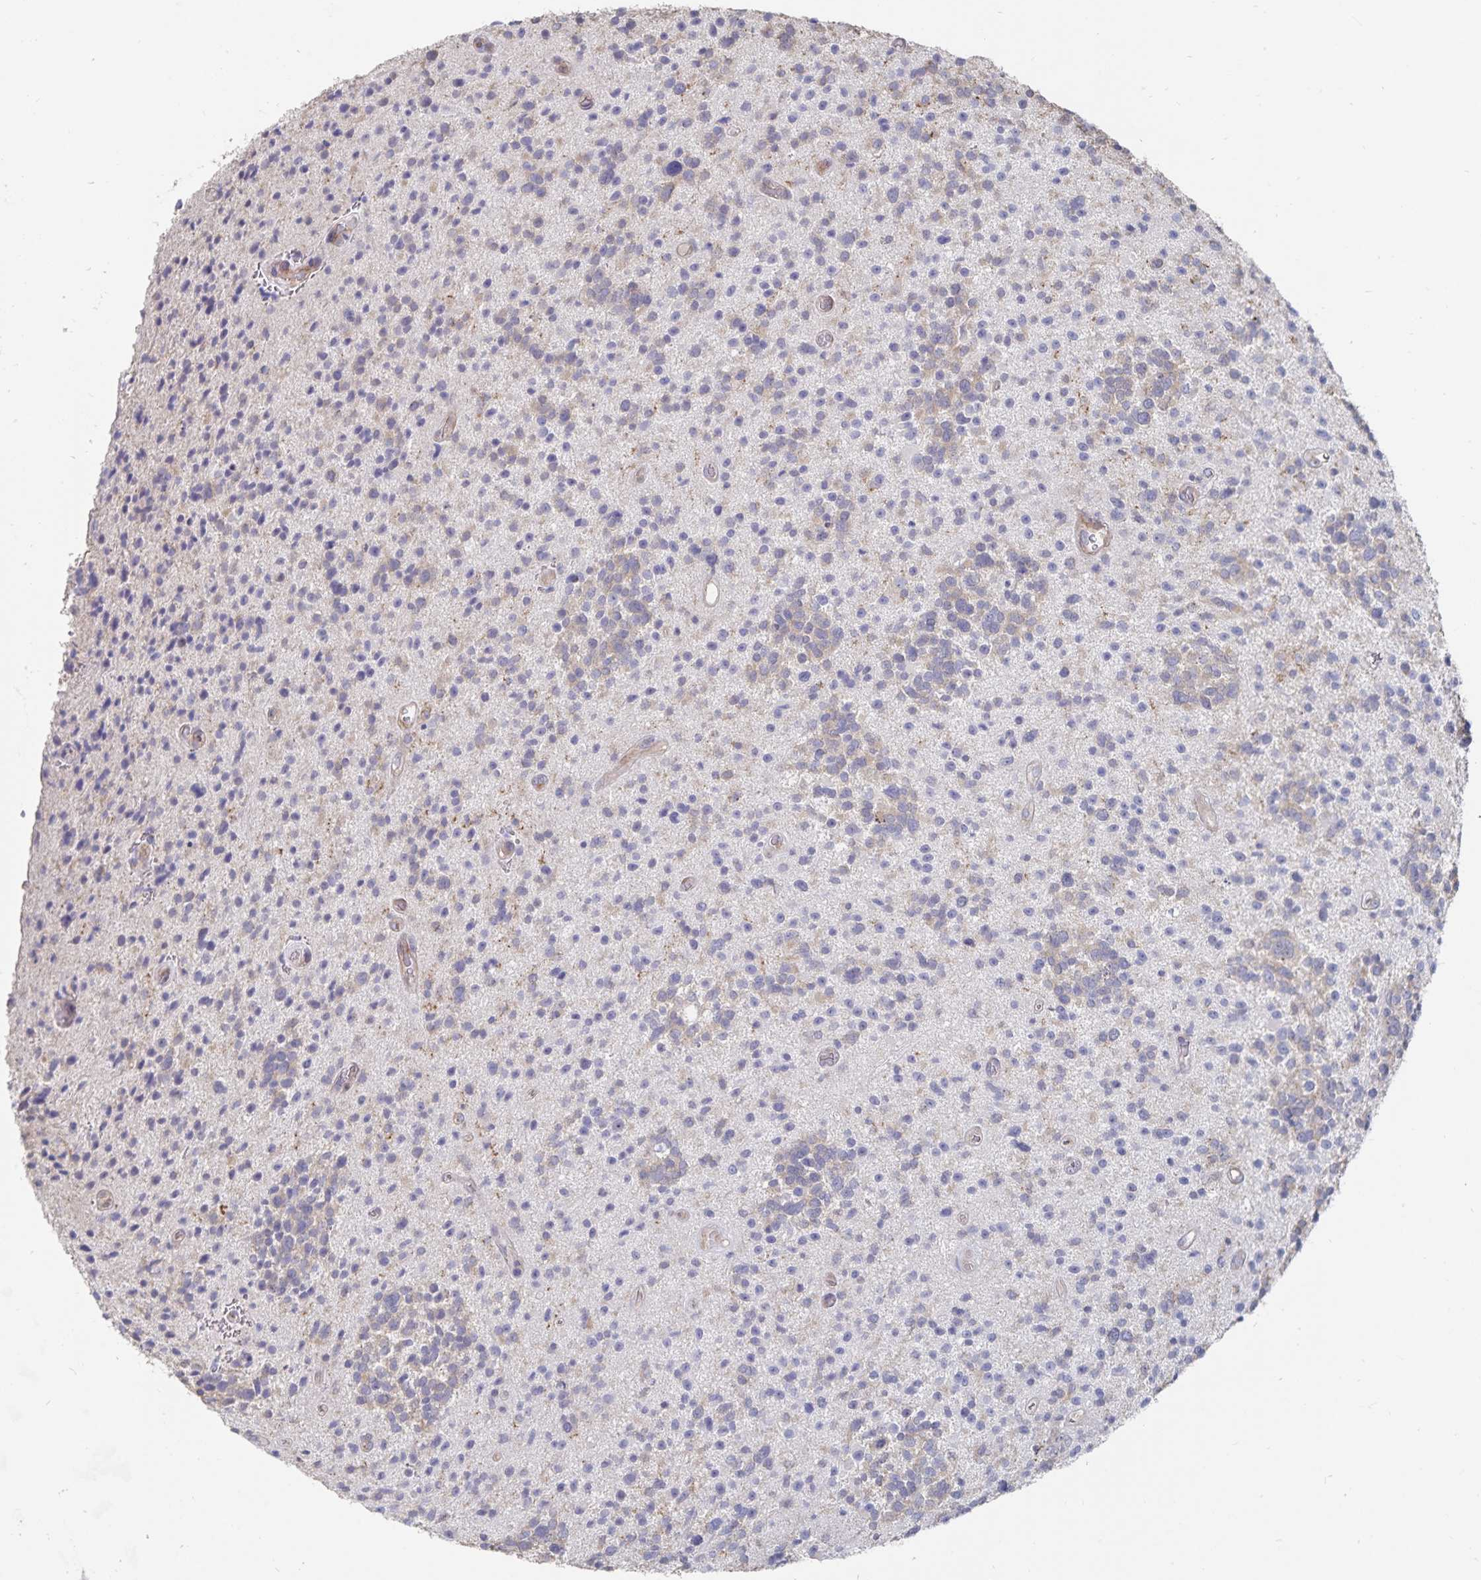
{"staining": {"intensity": "negative", "quantity": "none", "location": "none"}, "tissue": "glioma", "cell_type": "Tumor cells", "image_type": "cancer", "snomed": [{"axis": "morphology", "description": "Glioma, malignant, High grade"}, {"axis": "topography", "description": "Brain"}], "caption": "IHC of human malignant high-grade glioma exhibits no expression in tumor cells.", "gene": "SSTR1", "patient": {"sex": "male", "age": 29}}